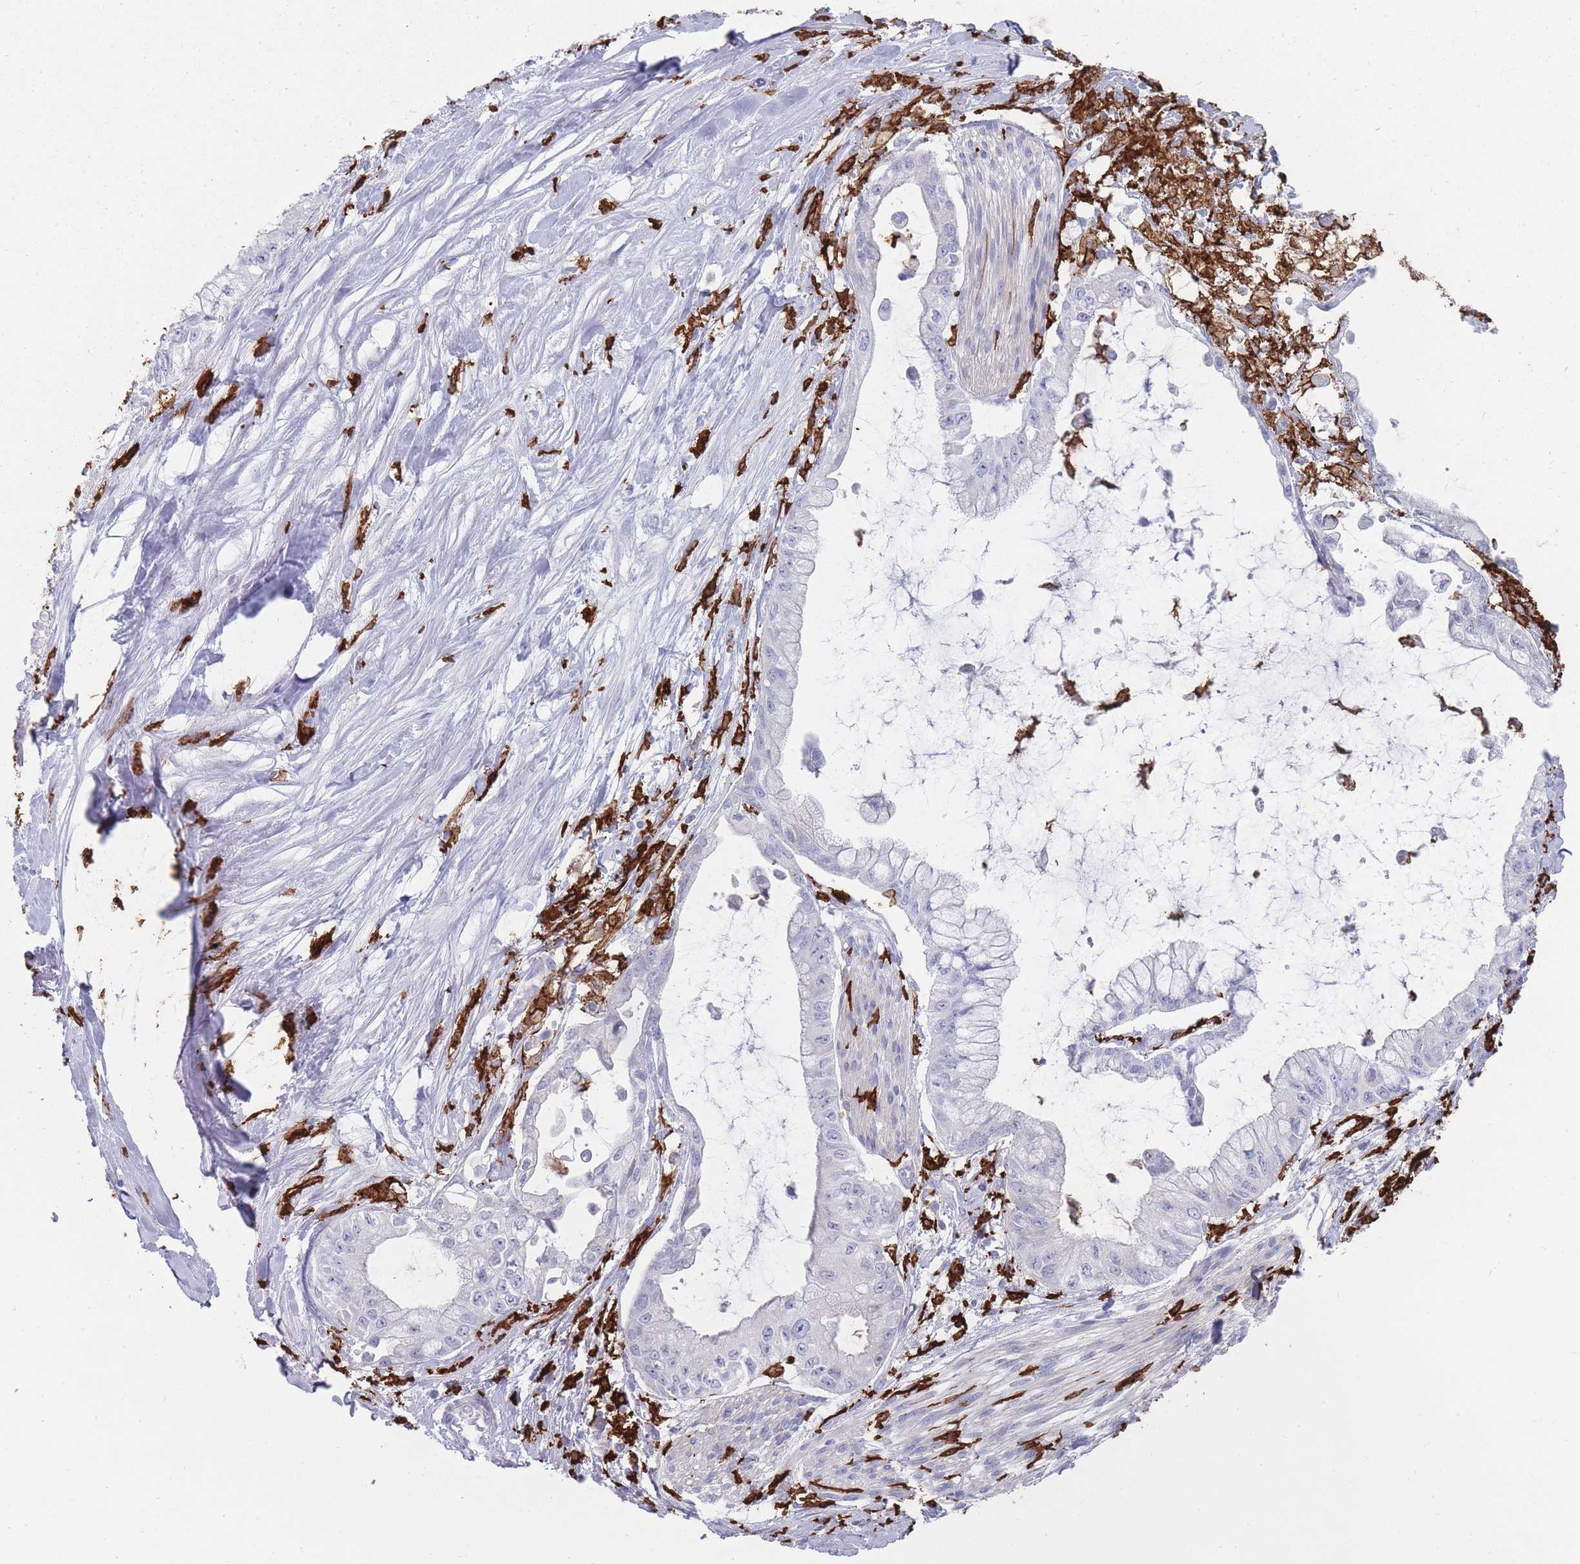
{"staining": {"intensity": "negative", "quantity": "none", "location": "none"}, "tissue": "pancreatic cancer", "cell_type": "Tumor cells", "image_type": "cancer", "snomed": [{"axis": "morphology", "description": "Adenocarcinoma, NOS"}, {"axis": "topography", "description": "Pancreas"}], "caption": "Adenocarcinoma (pancreatic) was stained to show a protein in brown. There is no significant expression in tumor cells.", "gene": "AIF1", "patient": {"sex": "male", "age": 48}}